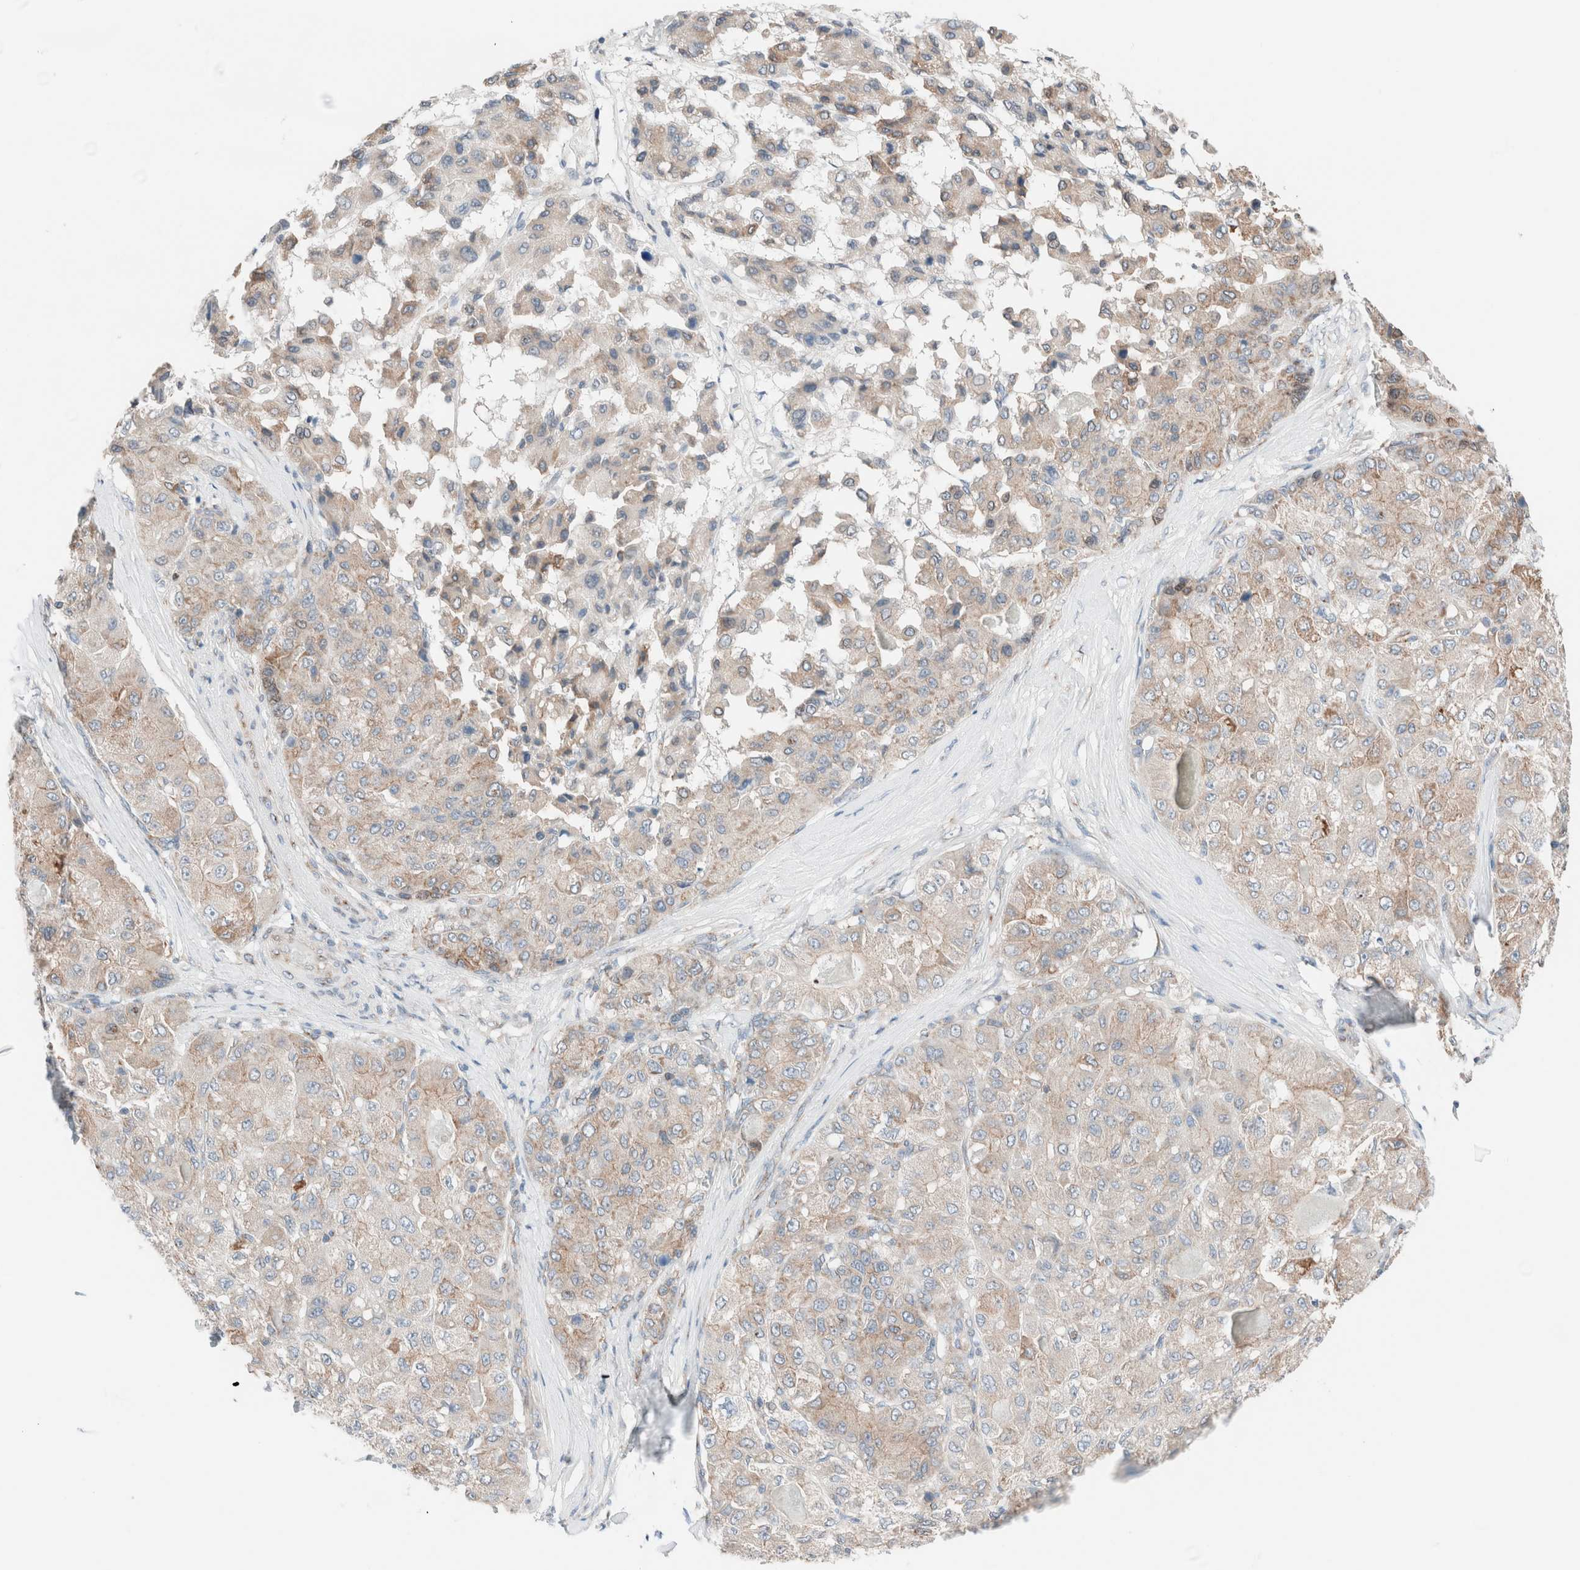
{"staining": {"intensity": "moderate", "quantity": "25%-75%", "location": "cytoplasmic/membranous"}, "tissue": "liver cancer", "cell_type": "Tumor cells", "image_type": "cancer", "snomed": [{"axis": "morphology", "description": "Carcinoma, Hepatocellular, NOS"}, {"axis": "topography", "description": "Liver"}], "caption": "Brown immunohistochemical staining in liver cancer (hepatocellular carcinoma) exhibits moderate cytoplasmic/membranous positivity in about 25%-75% of tumor cells.", "gene": "CASC3", "patient": {"sex": "male", "age": 80}}